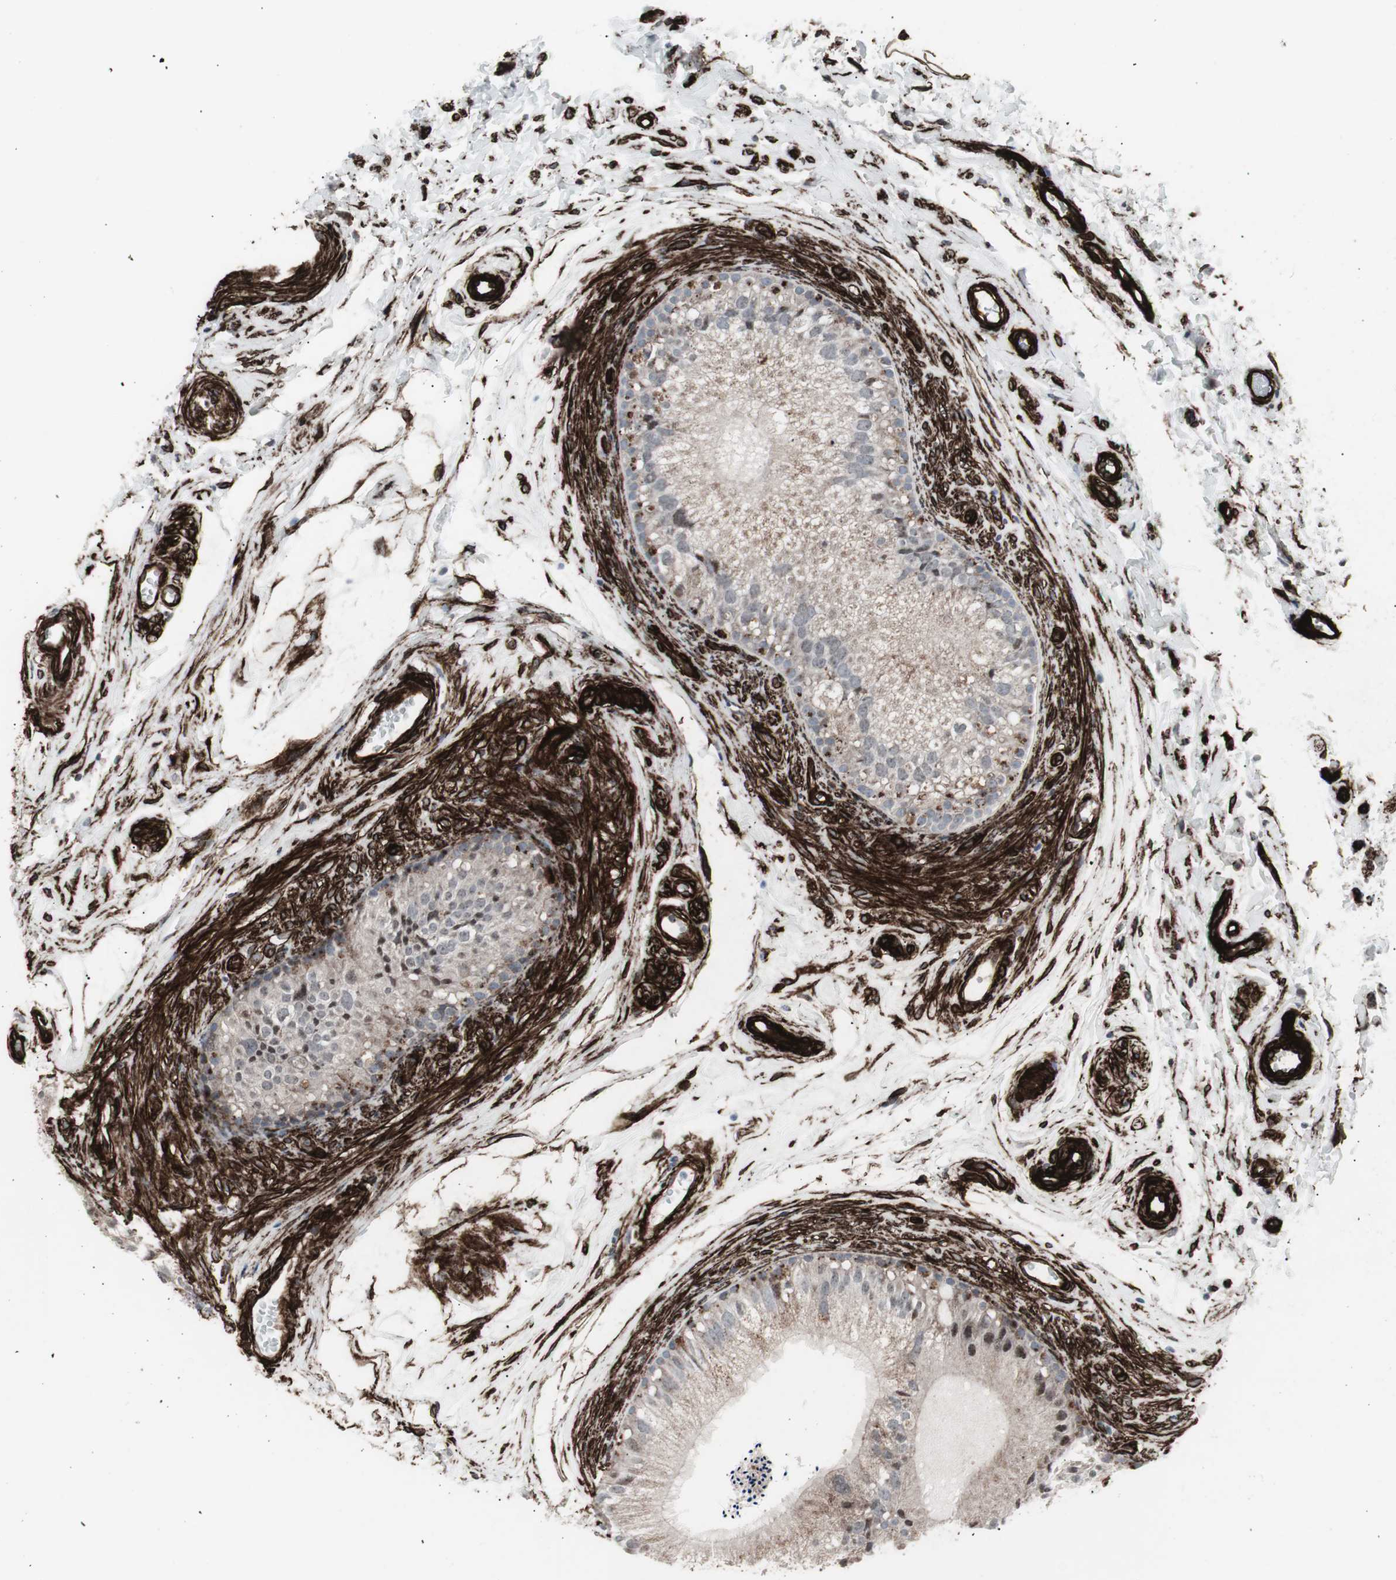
{"staining": {"intensity": "weak", "quantity": ">75%", "location": "cytoplasmic/membranous"}, "tissue": "epididymis", "cell_type": "Glandular cells", "image_type": "normal", "snomed": [{"axis": "morphology", "description": "Normal tissue, NOS"}, {"axis": "topography", "description": "Epididymis"}], "caption": "IHC (DAB (3,3'-diaminobenzidine)) staining of unremarkable epididymis displays weak cytoplasmic/membranous protein expression in about >75% of glandular cells. Immunohistochemistry (ihc) stains the protein in brown and the nuclei are stained blue.", "gene": "PDGFA", "patient": {"sex": "male", "age": 56}}